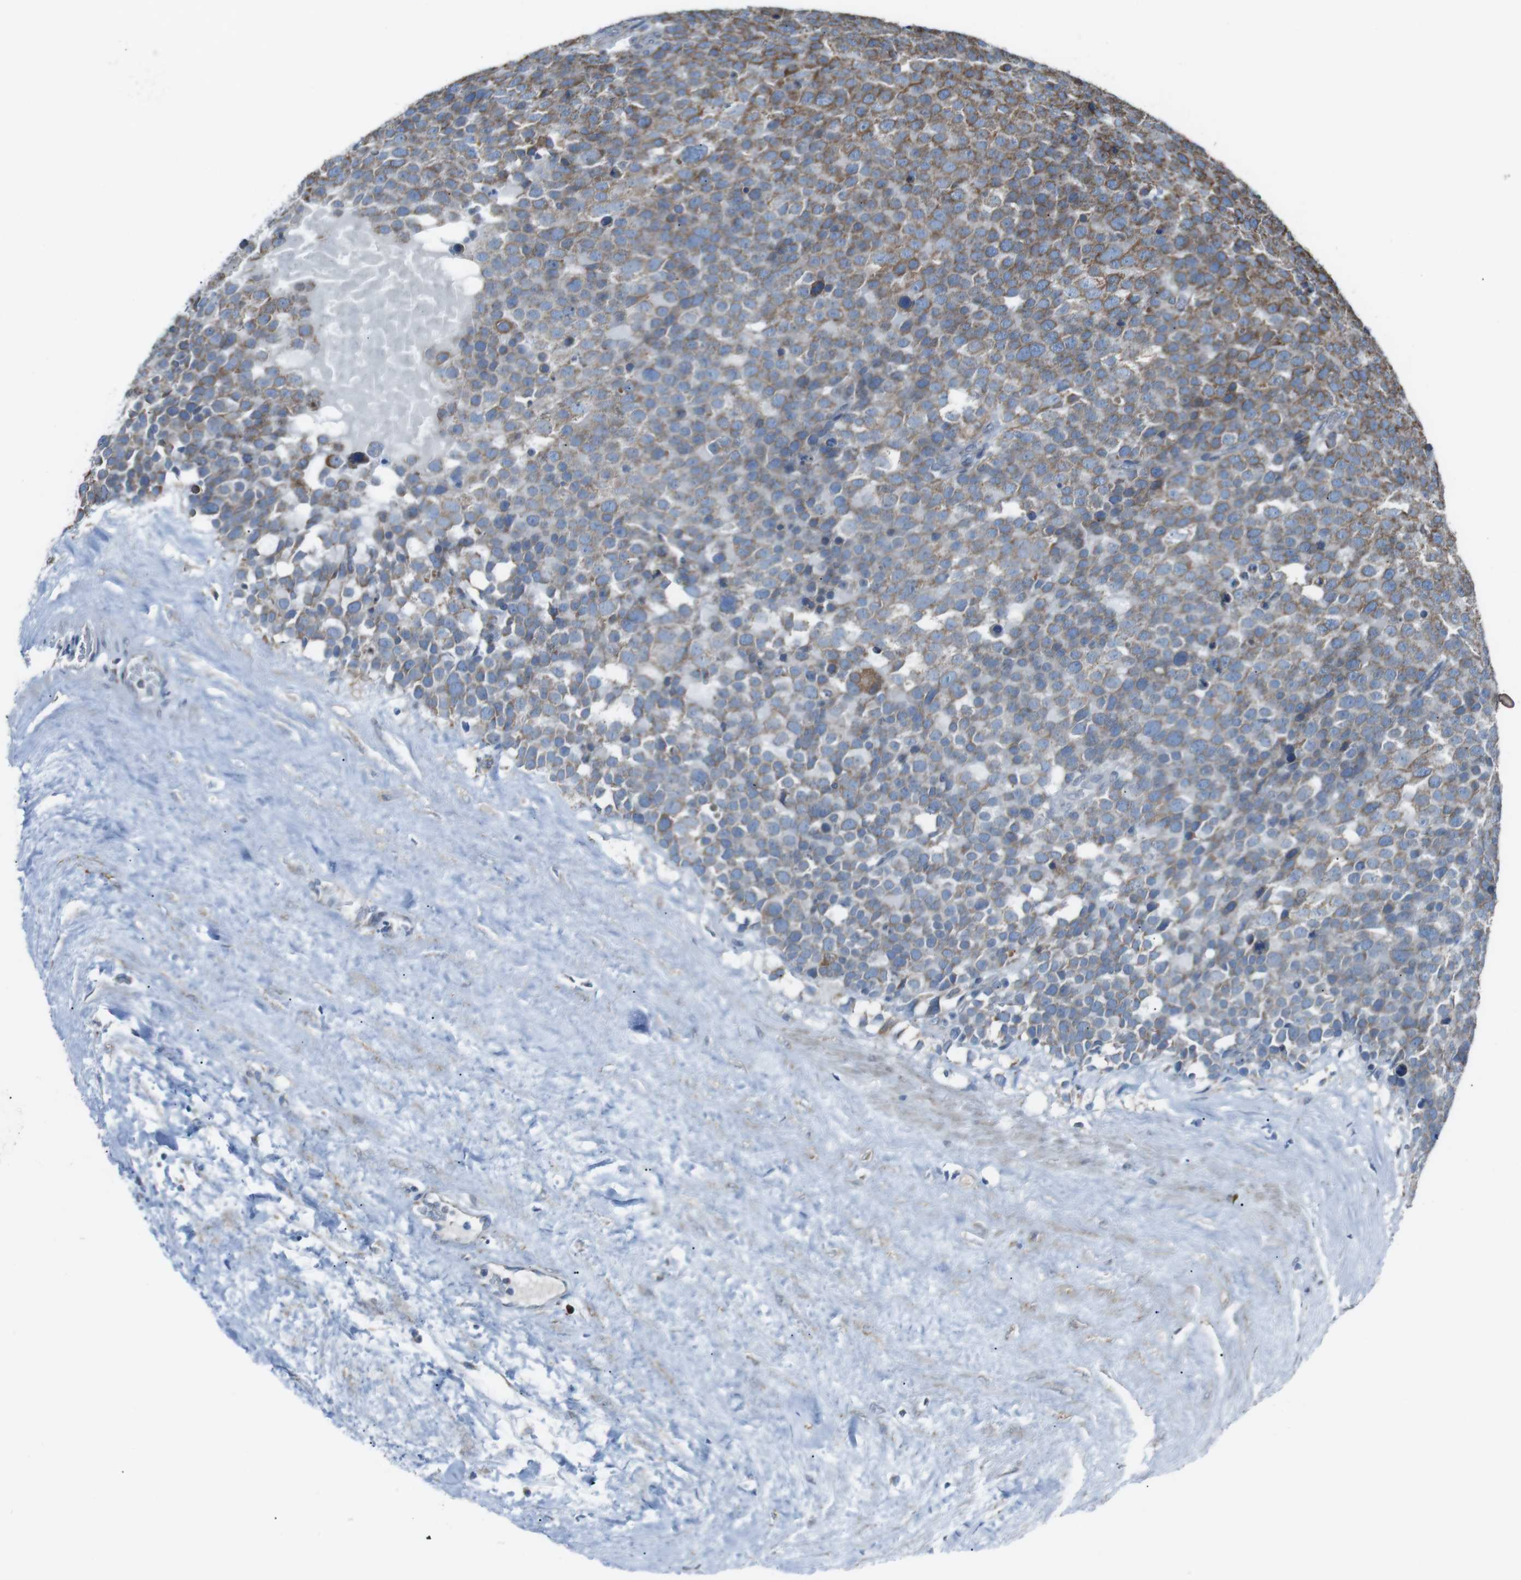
{"staining": {"intensity": "moderate", "quantity": "25%-75%", "location": "cytoplasmic/membranous"}, "tissue": "testis cancer", "cell_type": "Tumor cells", "image_type": "cancer", "snomed": [{"axis": "morphology", "description": "Seminoma, NOS"}, {"axis": "topography", "description": "Testis"}], "caption": "Tumor cells show medium levels of moderate cytoplasmic/membranous staining in approximately 25%-75% of cells in human seminoma (testis). The staining is performed using DAB (3,3'-diaminobenzidine) brown chromogen to label protein expression. The nuclei are counter-stained blue using hematoxylin.", "gene": "CISD2", "patient": {"sex": "male", "age": 71}}